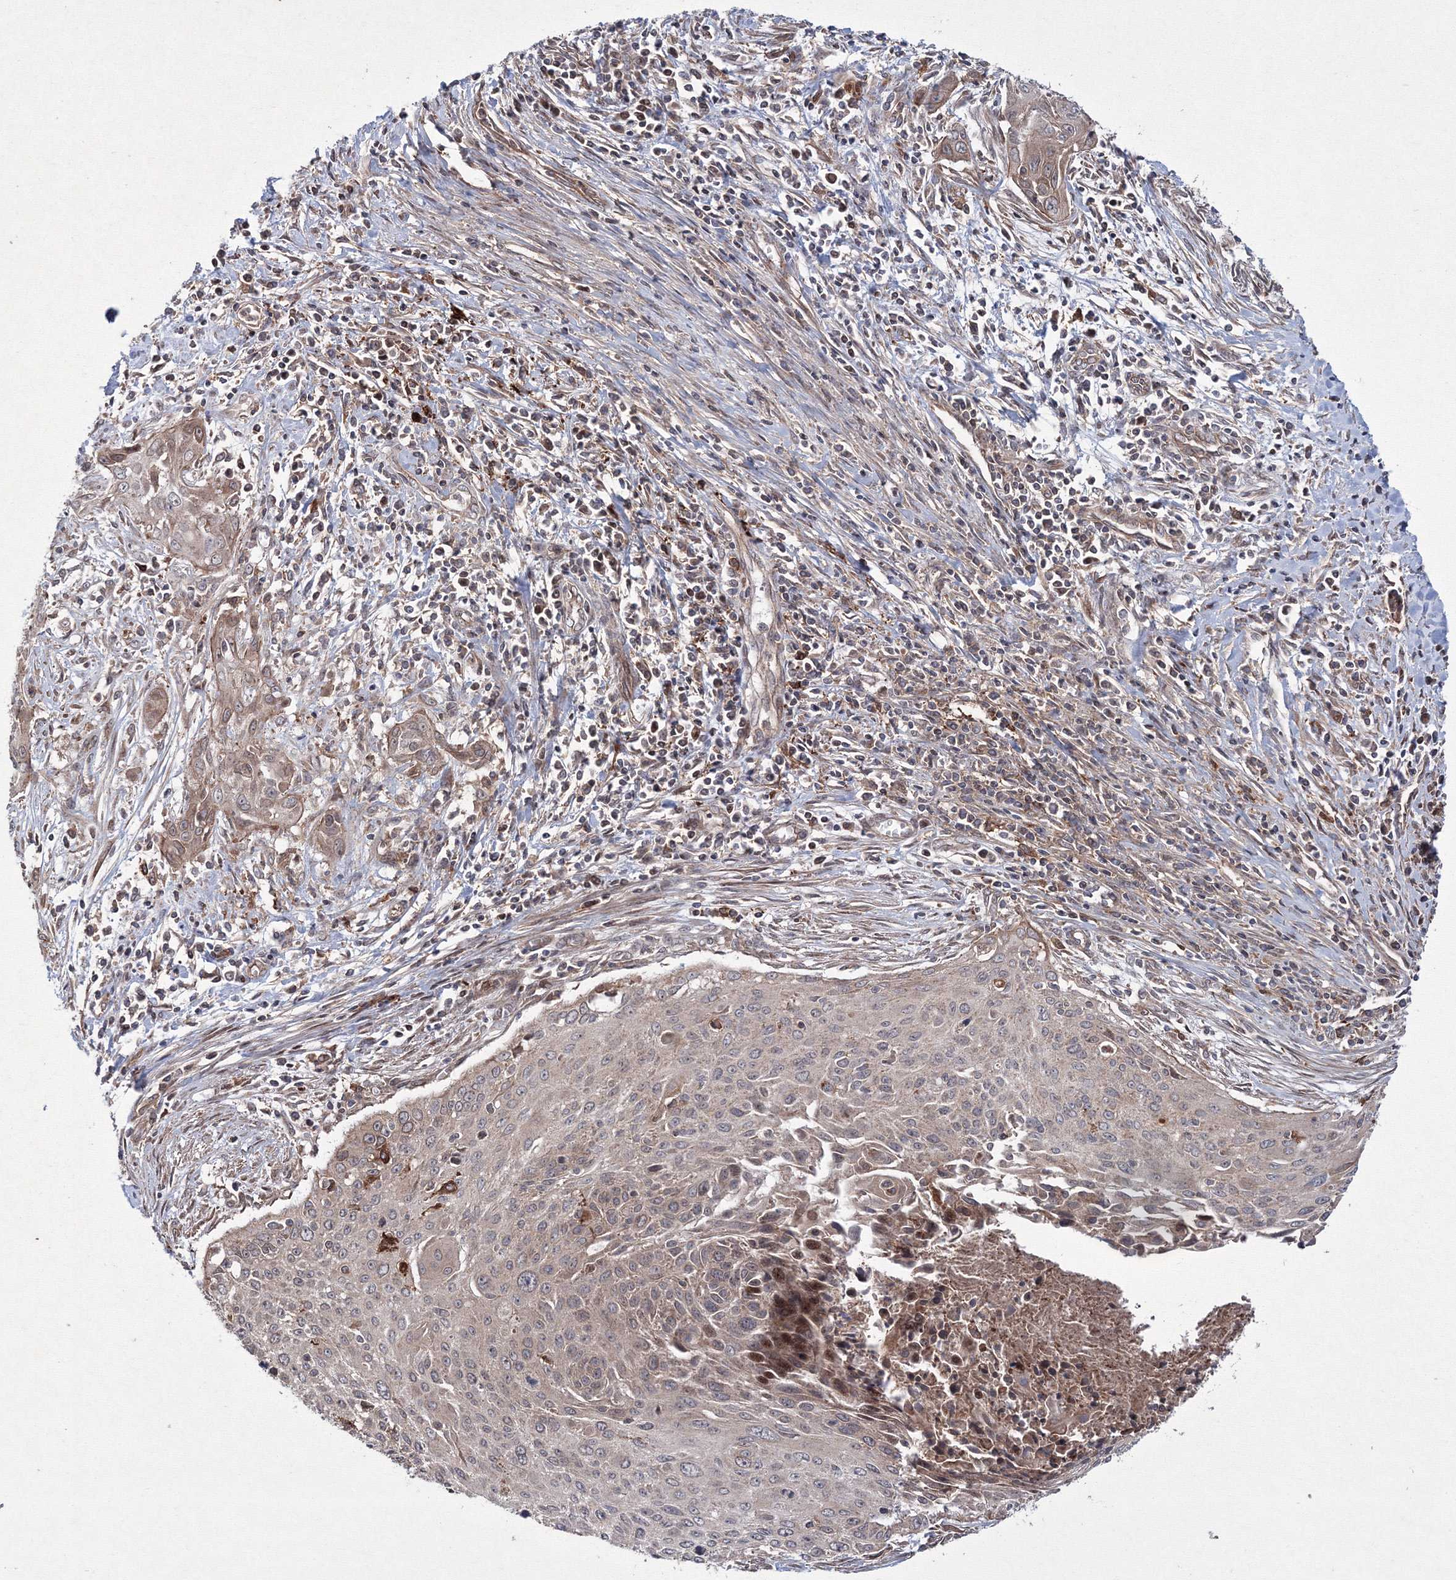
{"staining": {"intensity": "strong", "quantity": "<25%", "location": "nuclear"}, "tissue": "cervical cancer", "cell_type": "Tumor cells", "image_type": "cancer", "snomed": [{"axis": "morphology", "description": "Squamous cell carcinoma, NOS"}, {"axis": "topography", "description": "Cervix"}], "caption": "DAB immunohistochemical staining of cervical cancer shows strong nuclear protein positivity in approximately <25% of tumor cells.", "gene": "RANBP3L", "patient": {"sex": "female", "age": 55}}